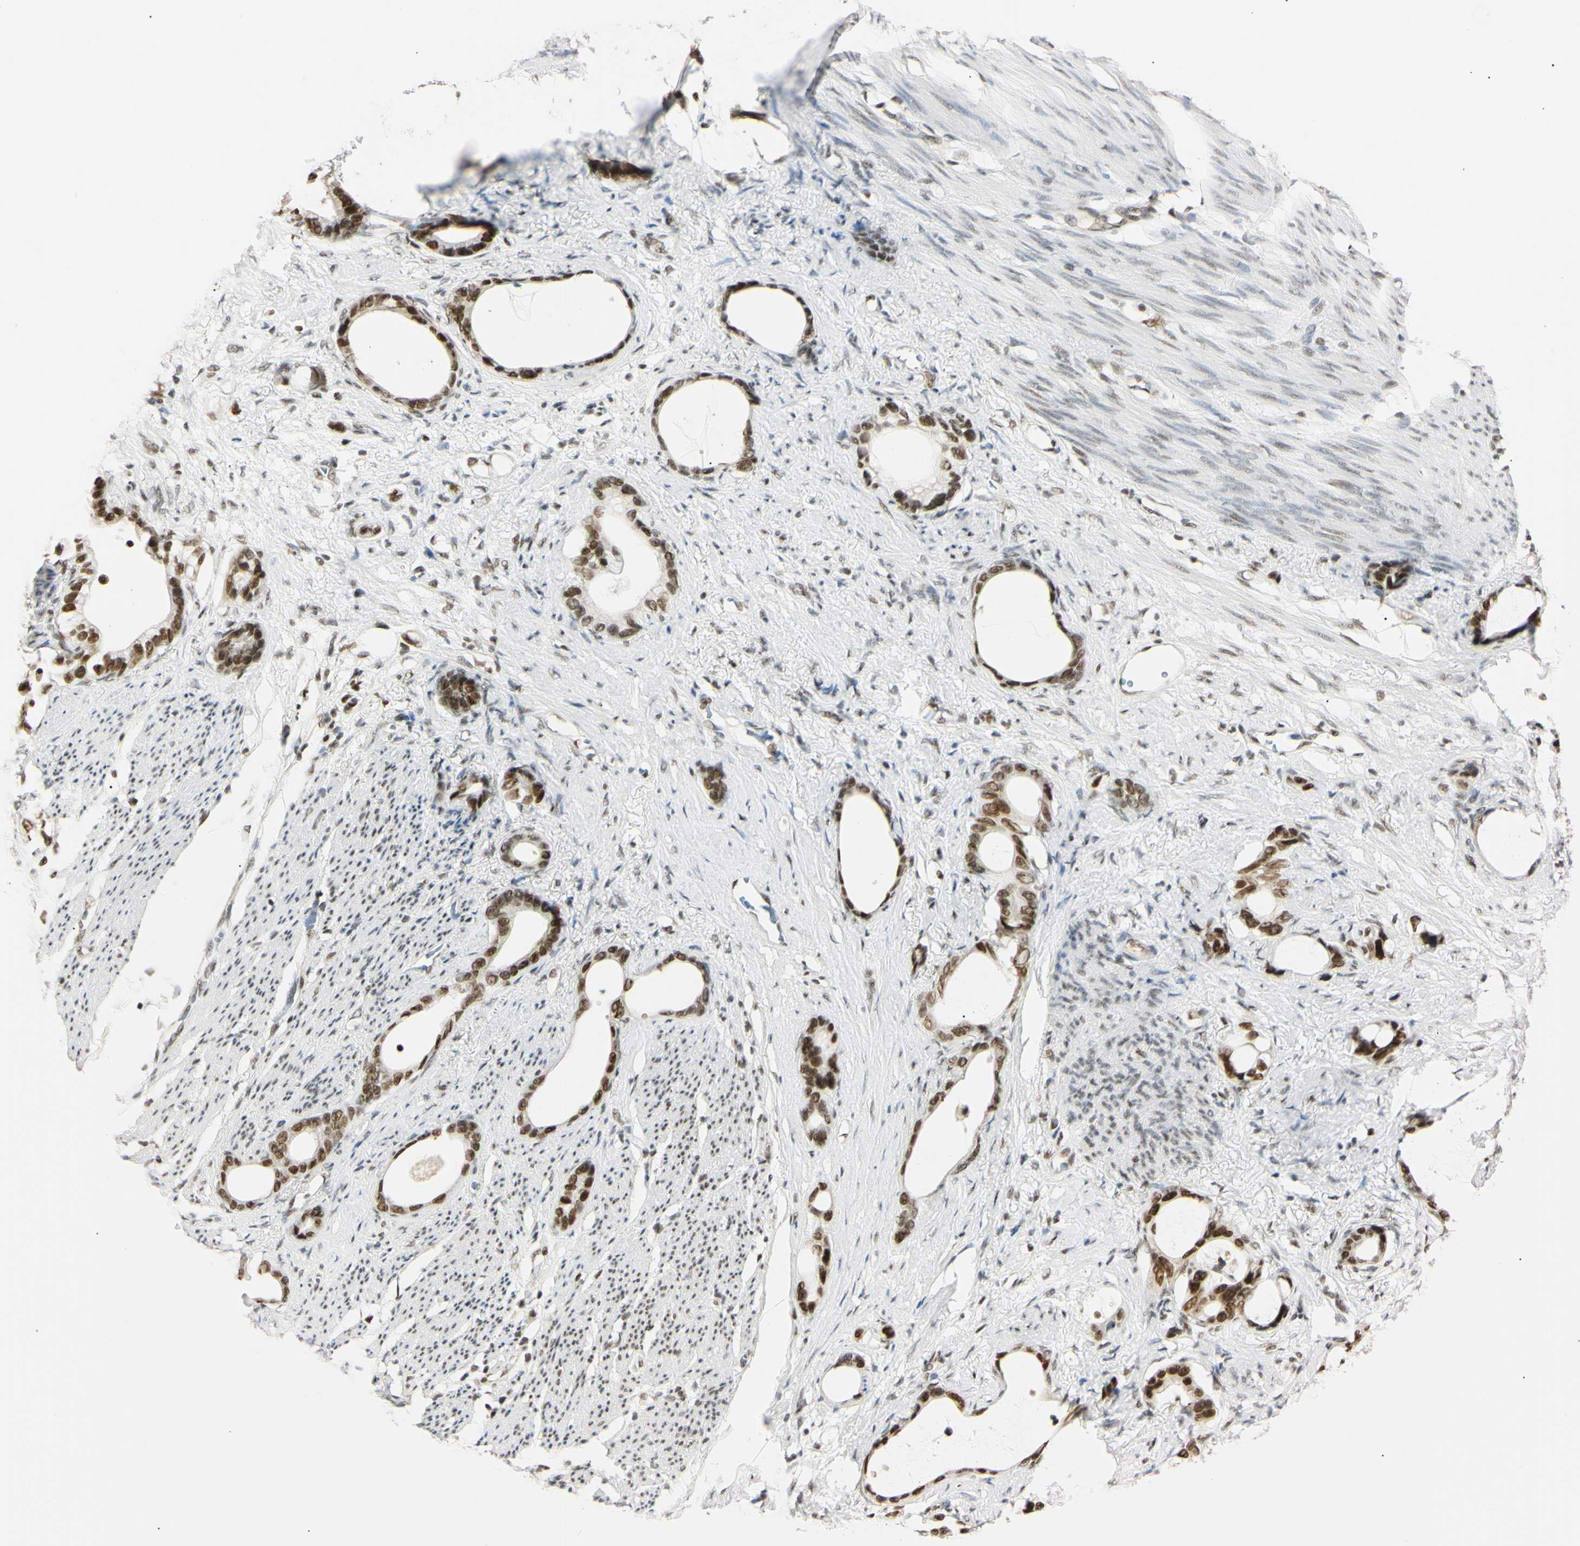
{"staining": {"intensity": "strong", "quantity": ">75%", "location": "nuclear"}, "tissue": "stomach cancer", "cell_type": "Tumor cells", "image_type": "cancer", "snomed": [{"axis": "morphology", "description": "Adenocarcinoma, NOS"}, {"axis": "topography", "description": "Stomach"}], "caption": "A high amount of strong nuclear staining is present in about >75% of tumor cells in stomach cancer tissue.", "gene": "ZNF134", "patient": {"sex": "female", "age": 75}}